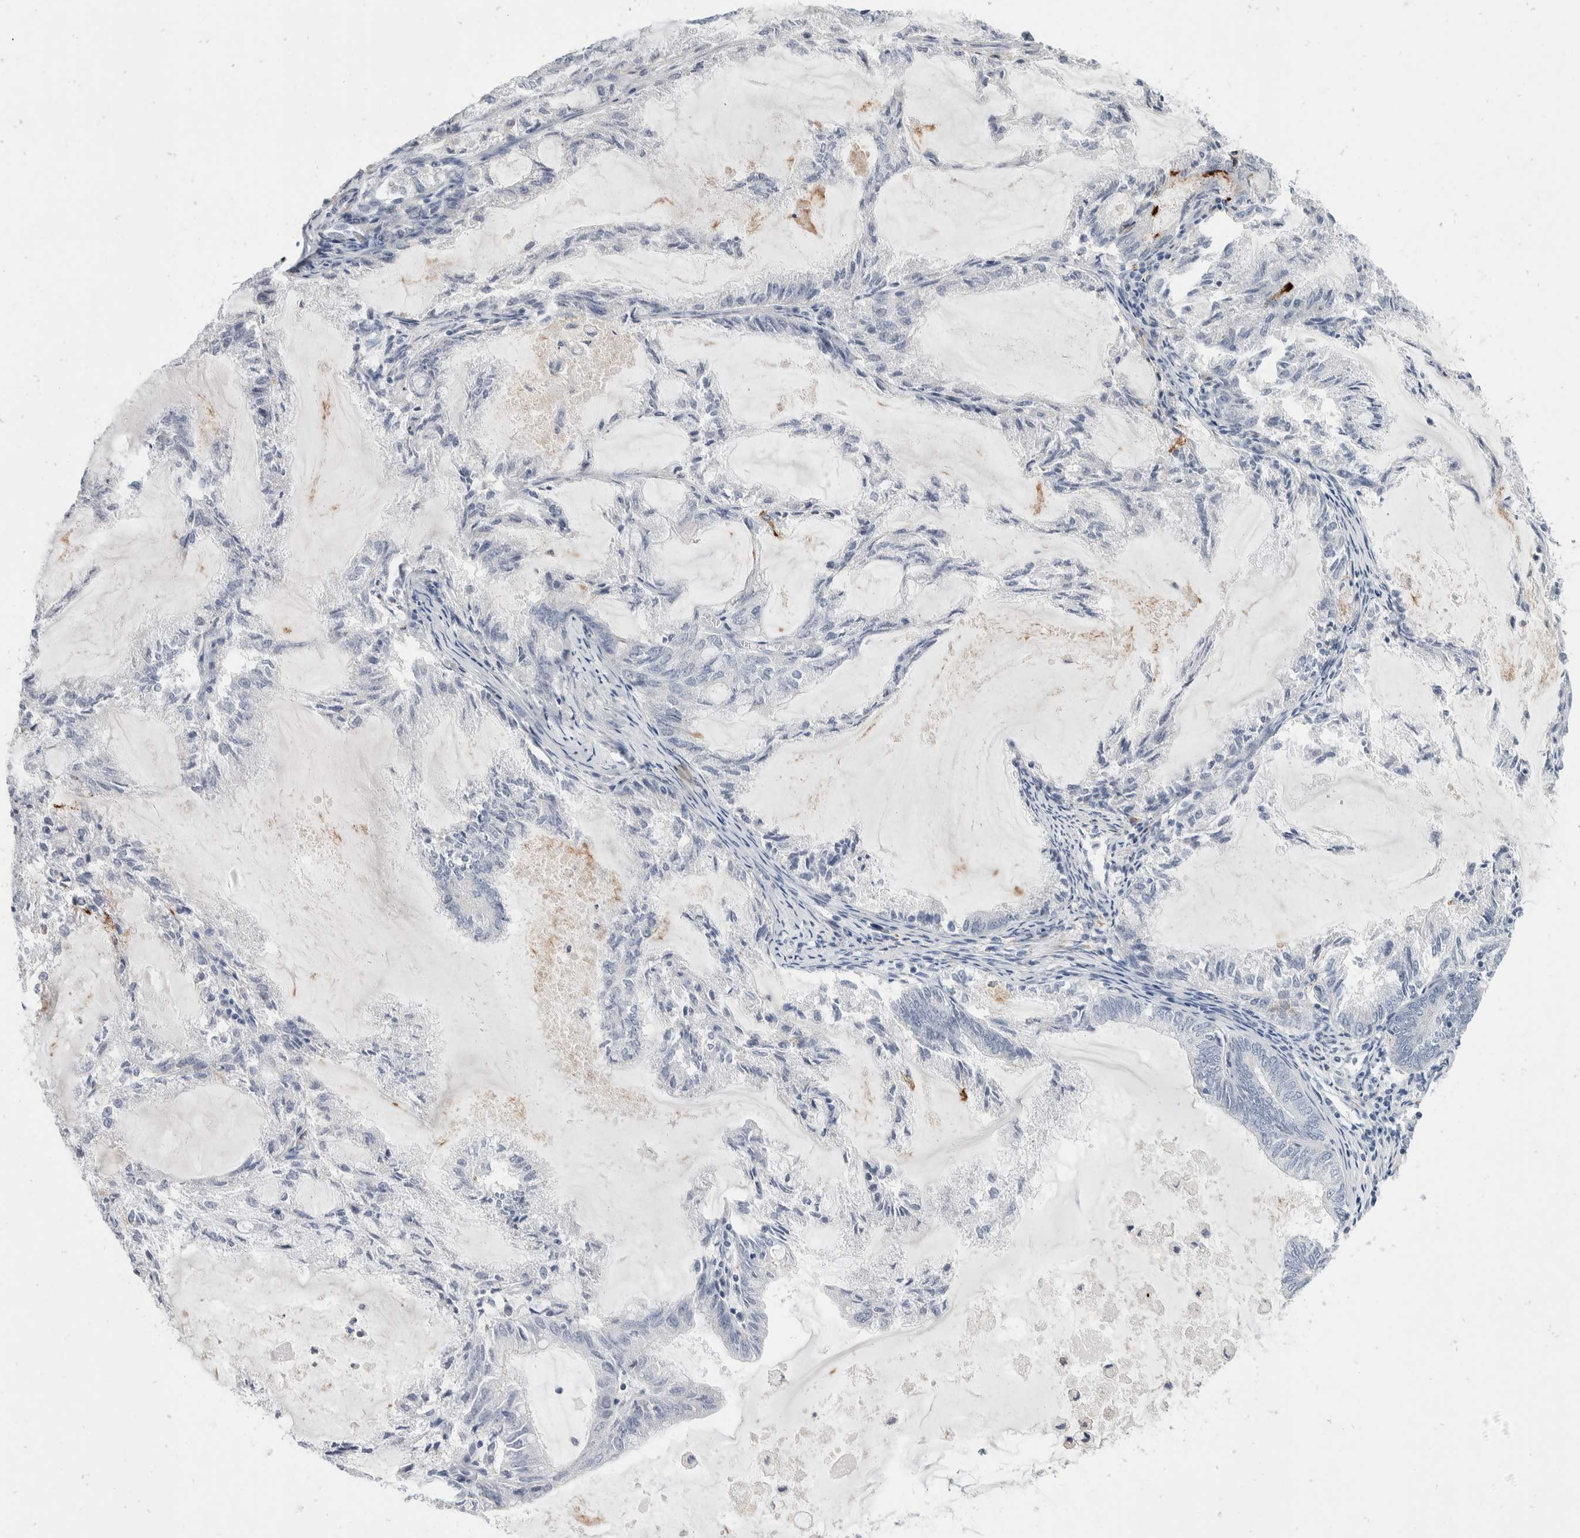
{"staining": {"intensity": "moderate", "quantity": "<25%", "location": "cytoplasmic/membranous"}, "tissue": "endometrial cancer", "cell_type": "Tumor cells", "image_type": "cancer", "snomed": [{"axis": "morphology", "description": "Adenocarcinoma, NOS"}, {"axis": "topography", "description": "Endometrium"}], "caption": "A low amount of moderate cytoplasmic/membranous positivity is seen in approximately <25% of tumor cells in endometrial cancer (adenocarcinoma) tissue. The protein is stained brown, and the nuclei are stained in blue (DAB IHC with brightfield microscopy, high magnification).", "gene": "CATSPERD", "patient": {"sex": "female", "age": 86}}